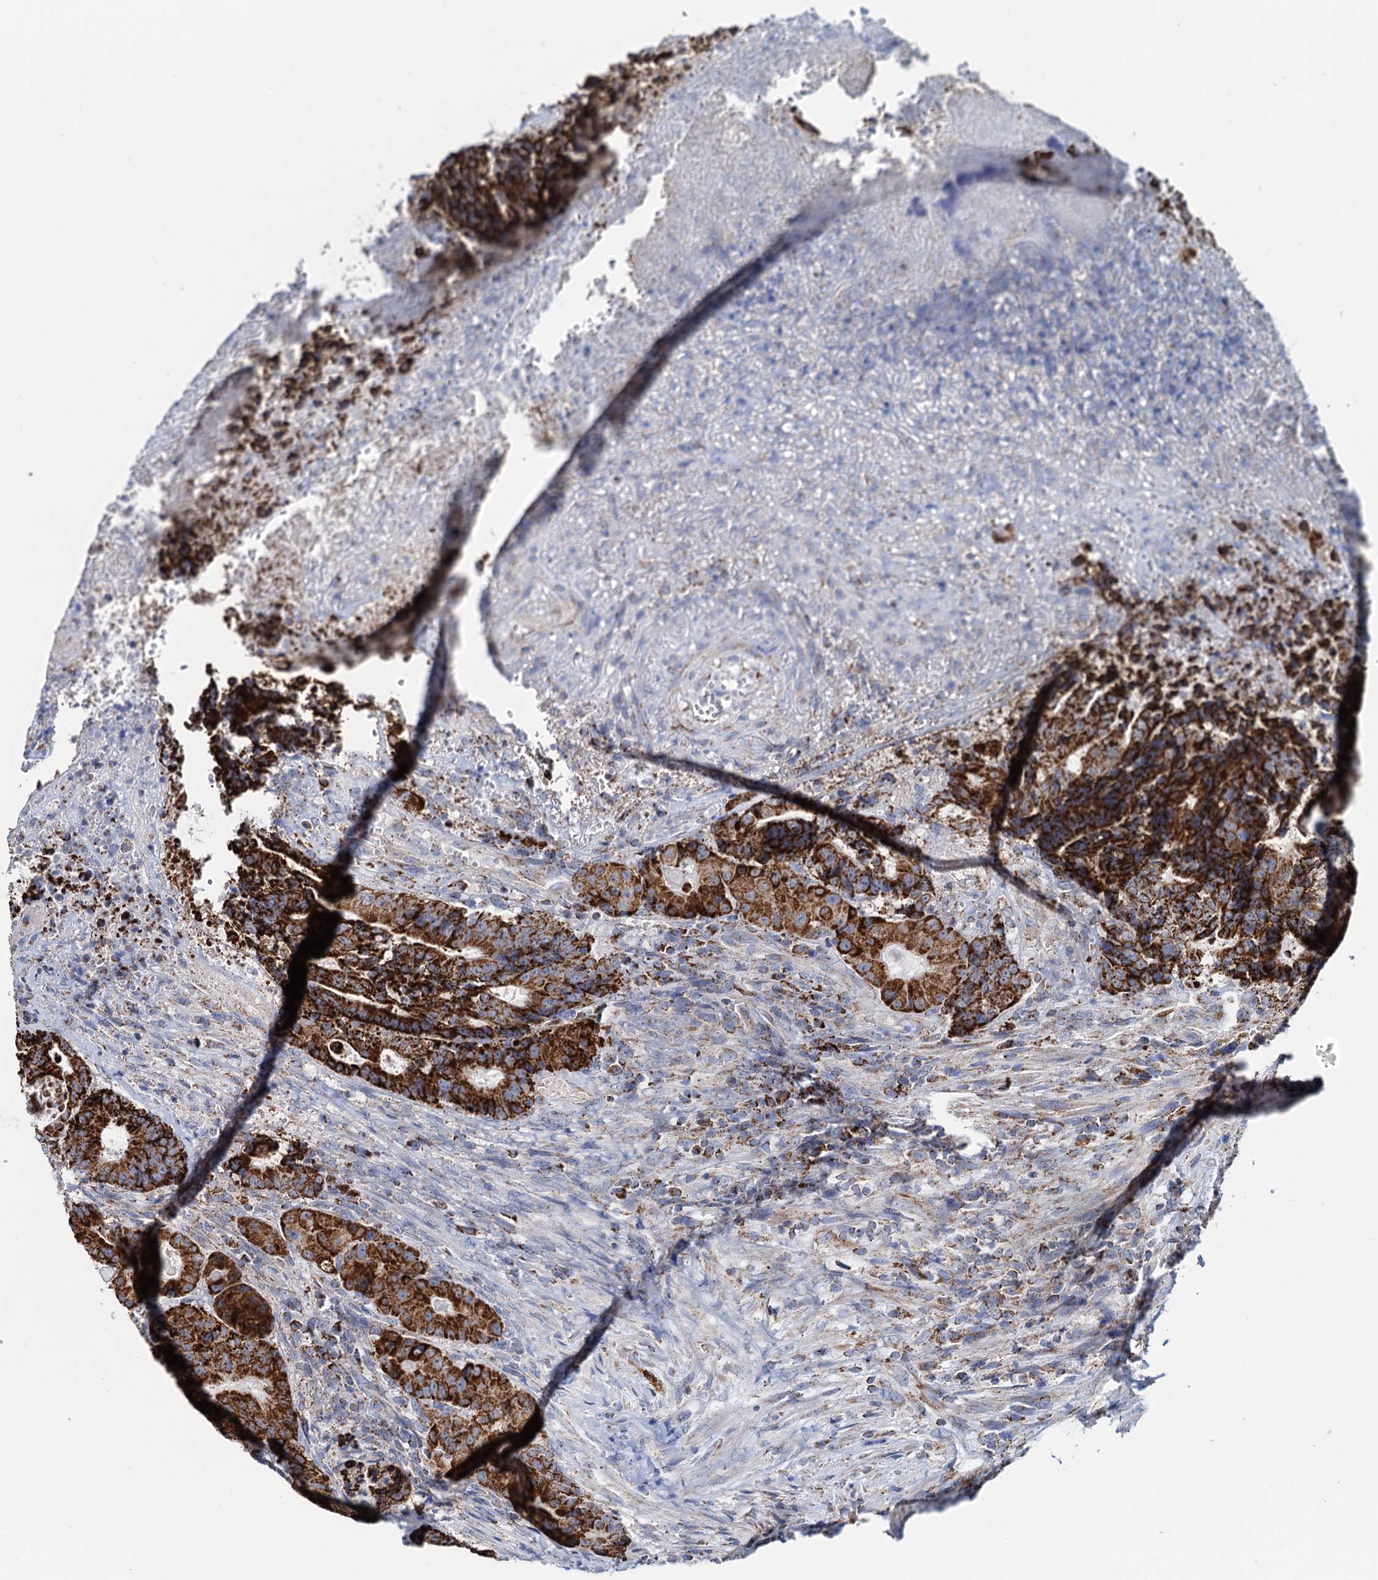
{"staining": {"intensity": "strong", "quantity": ">75%", "location": "cytoplasmic/membranous"}, "tissue": "colorectal cancer", "cell_type": "Tumor cells", "image_type": "cancer", "snomed": [{"axis": "morphology", "description": "Adenocarcinoma, NOS"}, {"axis": "topography", "description": "Rectum"}], "caption": "Colorectal adenocarcinoma tissue shows strong cytoplasmic/membranous staining in approximately >75% of tumor cells The protein of interest is shown in brown color, while the nuclei are stained blue.", "gene": "C2CD3", "patient": {"sex": "male", "age": 69}}